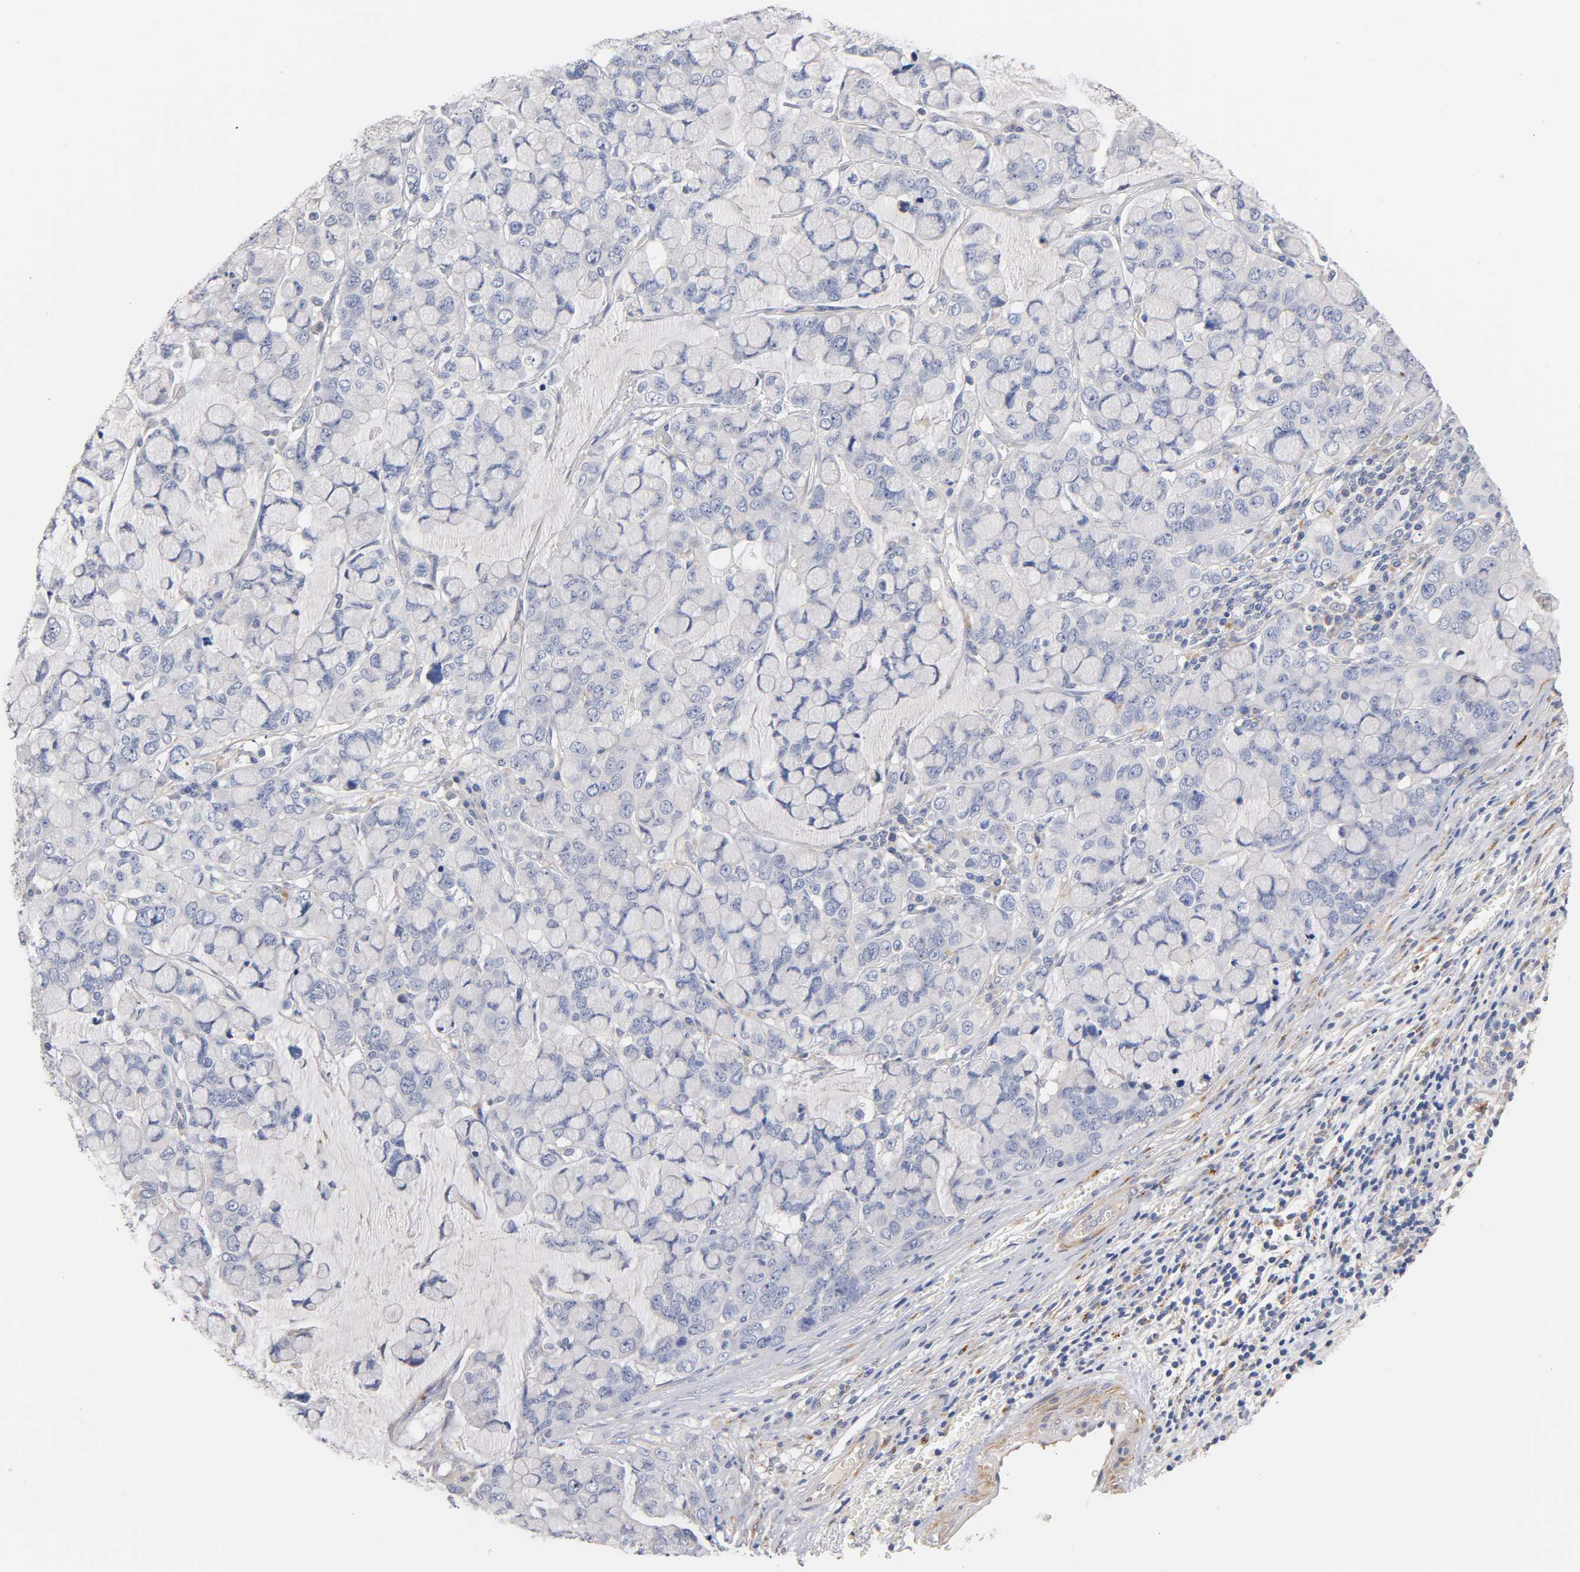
{"staining": {"intensity": "negative", "quantity": "none", "location": "none"}, "tissue": "stomach cancer", "cell_type": "Tumor cells", "image_type": "cancer", "snomed": [{"axis": "morphology", "description": "Adenocarcinoma, NOS"}, {"axis": "topography", "description": "Stomach, lower"}], "caption": "Immunohistochemistry histopathology image of stomach cancer (adenocarcinoma) stained for a protein (brown), which displays no staining in tumor cells.", "gene": "SEMA5A", "patient": {"sex": "male", "age": 84}}